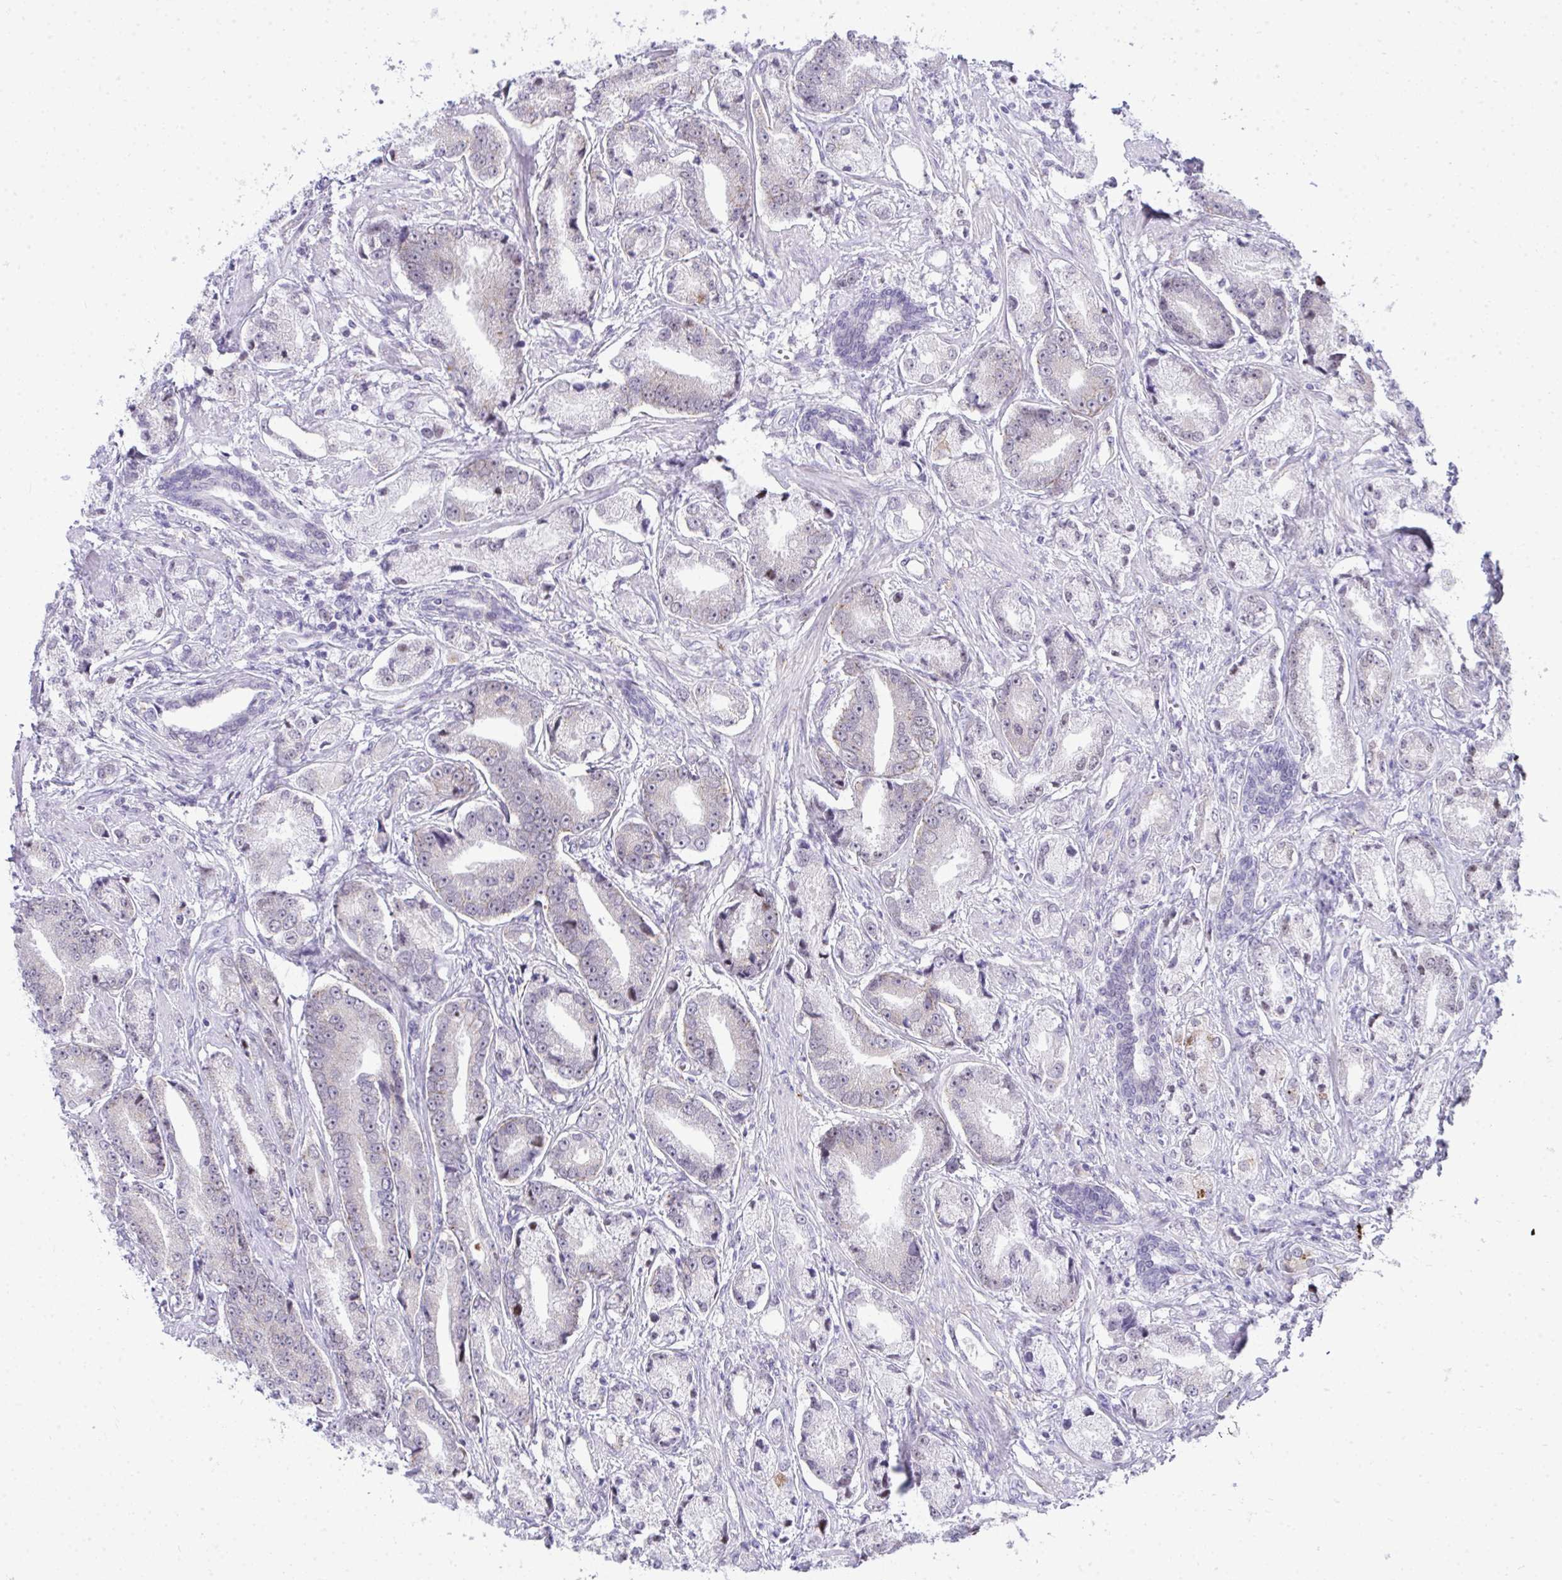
{"staining": {"intensity": "negative", "quantity": "none", "location": "none"}, "tissue": "prostate cancer", "cell_type": "Tumor cells", "image_type": "cancer", "snomed": [{"axis": "morphology", "description": "Adenocarcinoma, High grade"}, {"axis": "topography", "description": "Prostate and seminal vesicle, NOS"}], "caption": "This is an immunohistochemistry micrograph of human high-grade adenocarcinoma (prostate). There is no staining in tumor cells.", "gene": "GLDN", "patient": {"sex": "male", "age": 61}}